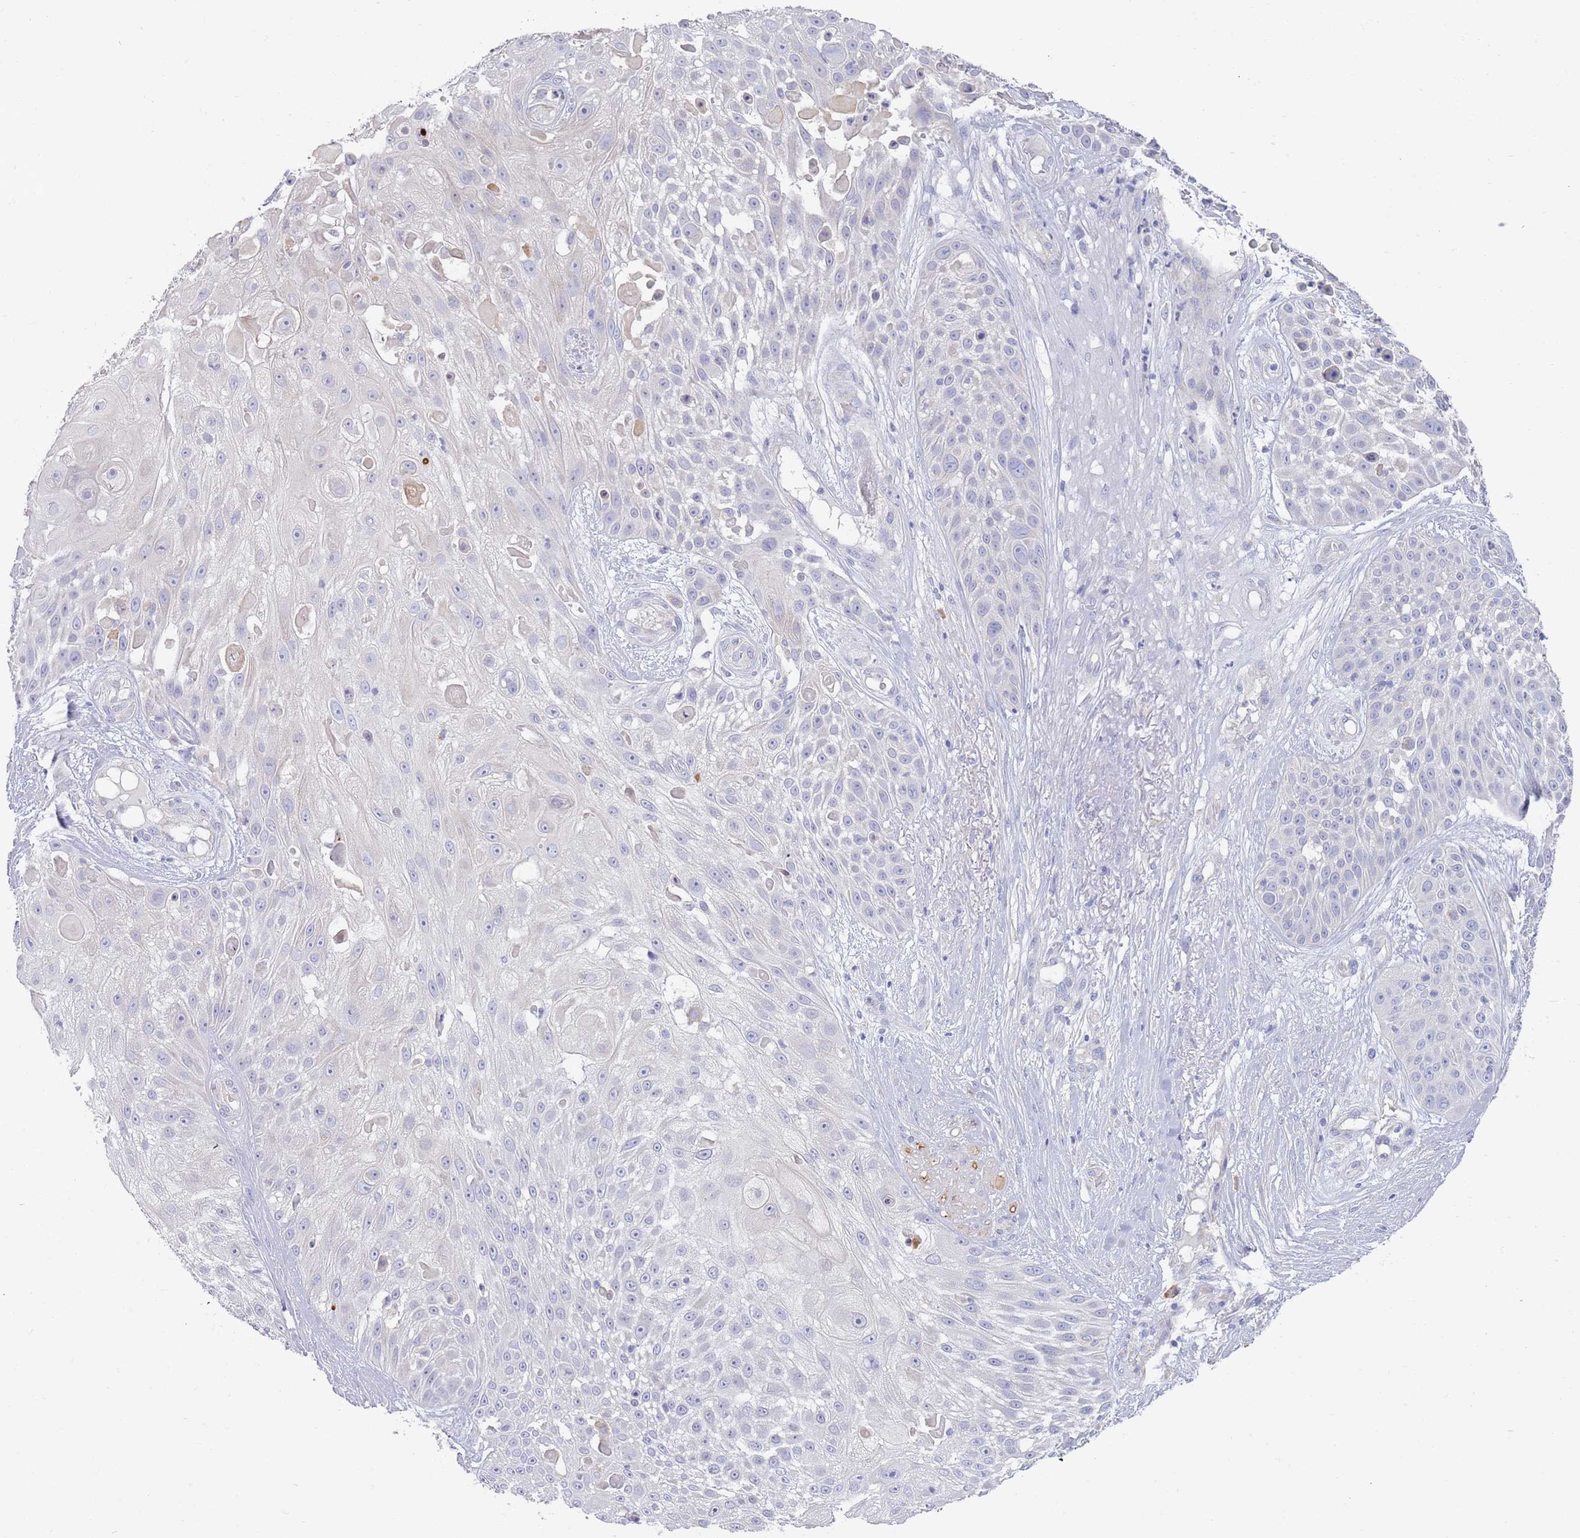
{"staining": {"intensity": "negative", "quantity": "none", "location": "none"}, "tissue": "skin cancer", "cell_type": "Tumor cells", "image_type": "cancer", "snomed": [{"axis": "morphology", "description": "Squamous cell carcinoma, NOS"}, {"axis": "topography", "description": "Skin"}], "caption": "Immunohistochemical staining of squamous cell carcinoma (skin) reveals no significant expression in tumor cells. Nuclei are stained in blue.", "gene": "CCDC149", "patient": {"sex": "female", "age": 86}}